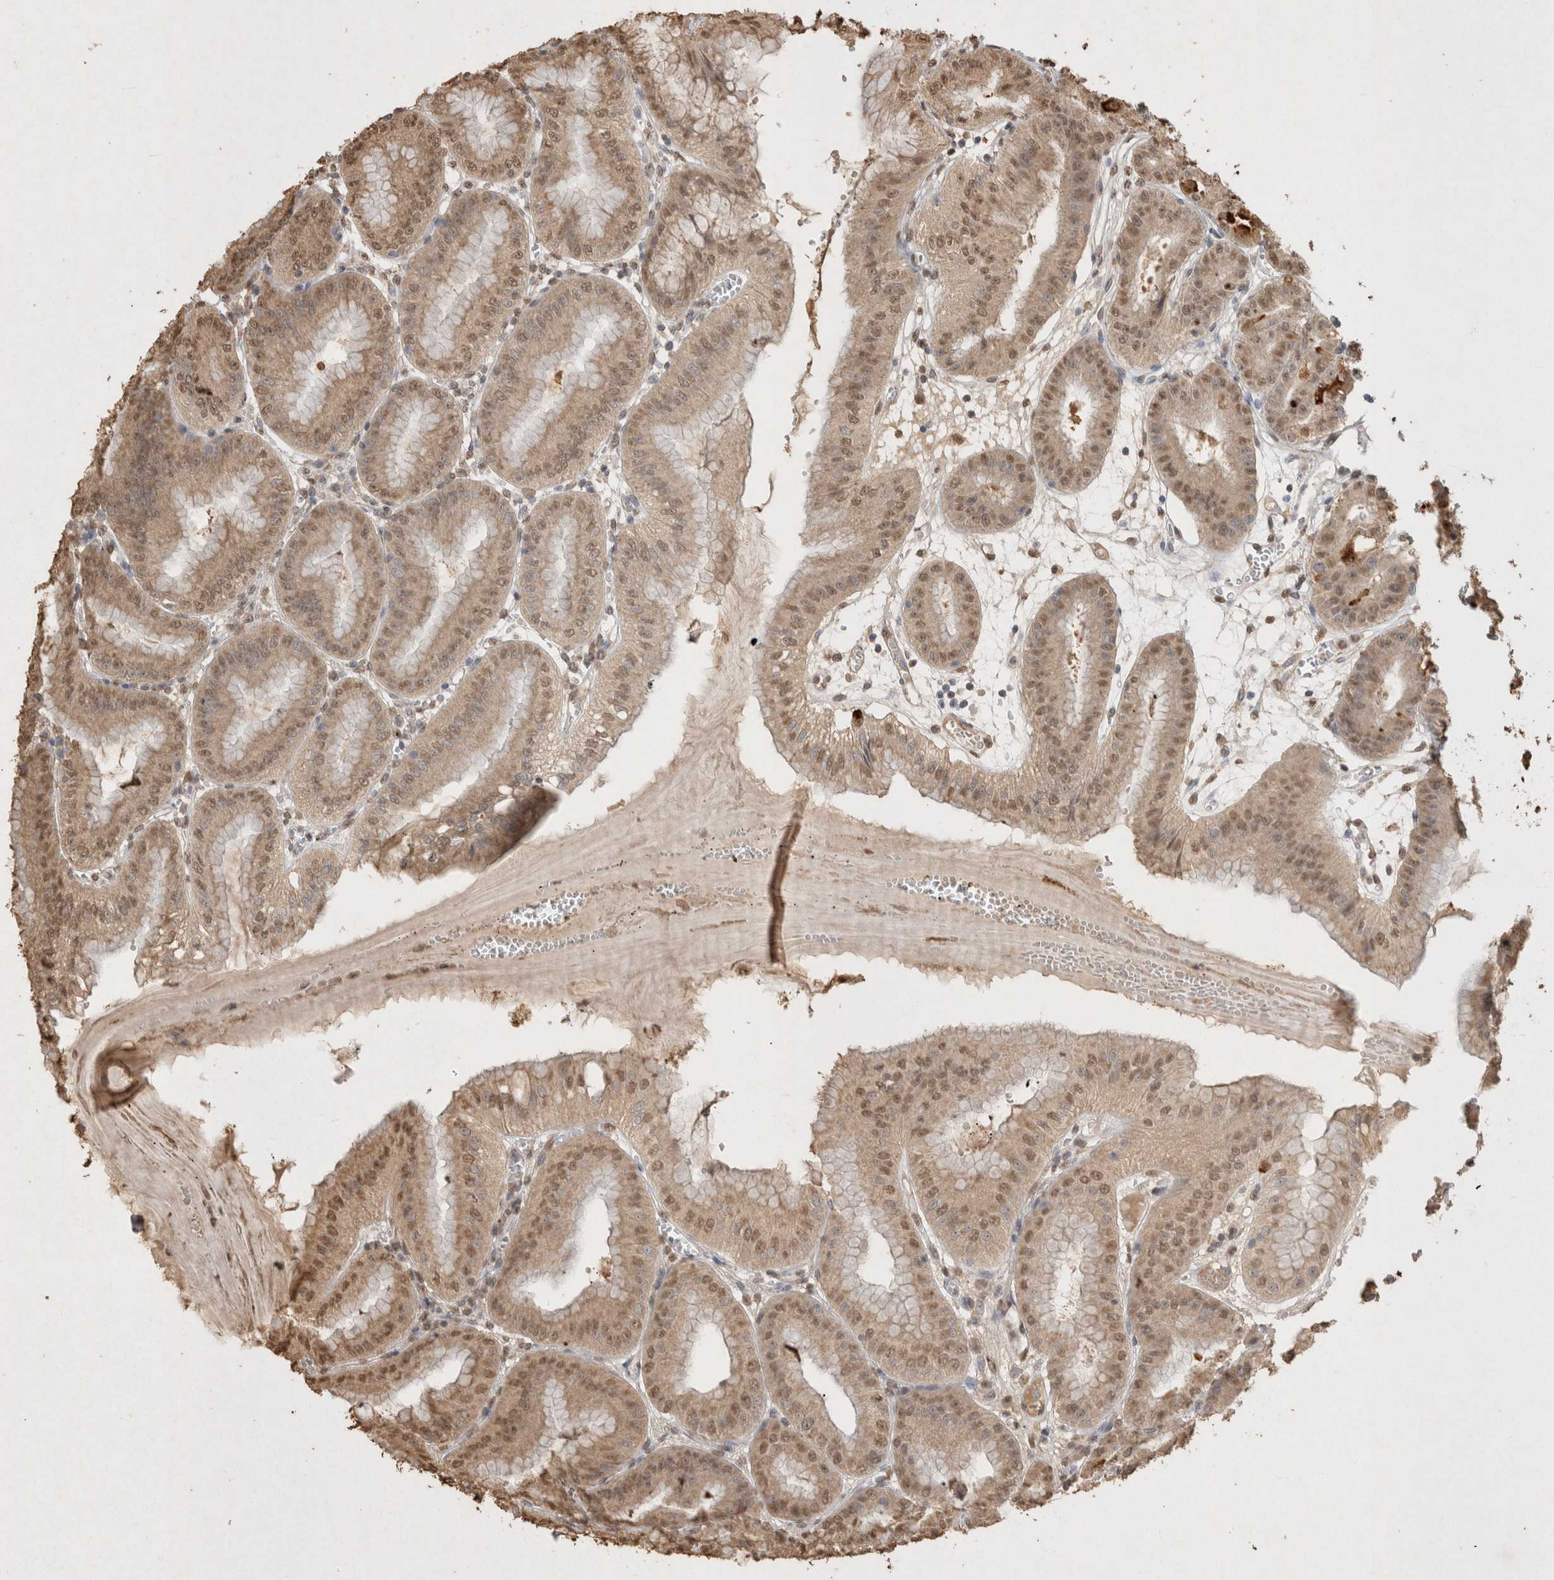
{"staining": {"intensity": "moderate", "quantity": ">75%", "location": "cytoplasmic/membranous,nuclear"}, "tissue": "stomach", "cell_type": "Glandular cells", "image_type": "normal", "snomed": [{"axis": "morphology", "description": "Normal tissue, NOS"}, {"axis": "topography", "description": "Stomach, lower"}], "caption": "This histopathology image demonstrates IHC staining of unremarkable stomach, with medium moderate cytoplasmic/membranous,nuclear staining in approximately >75% of glandular cells.", "gene": "MLX", "patient": {"sex": "male", "age": 71}}